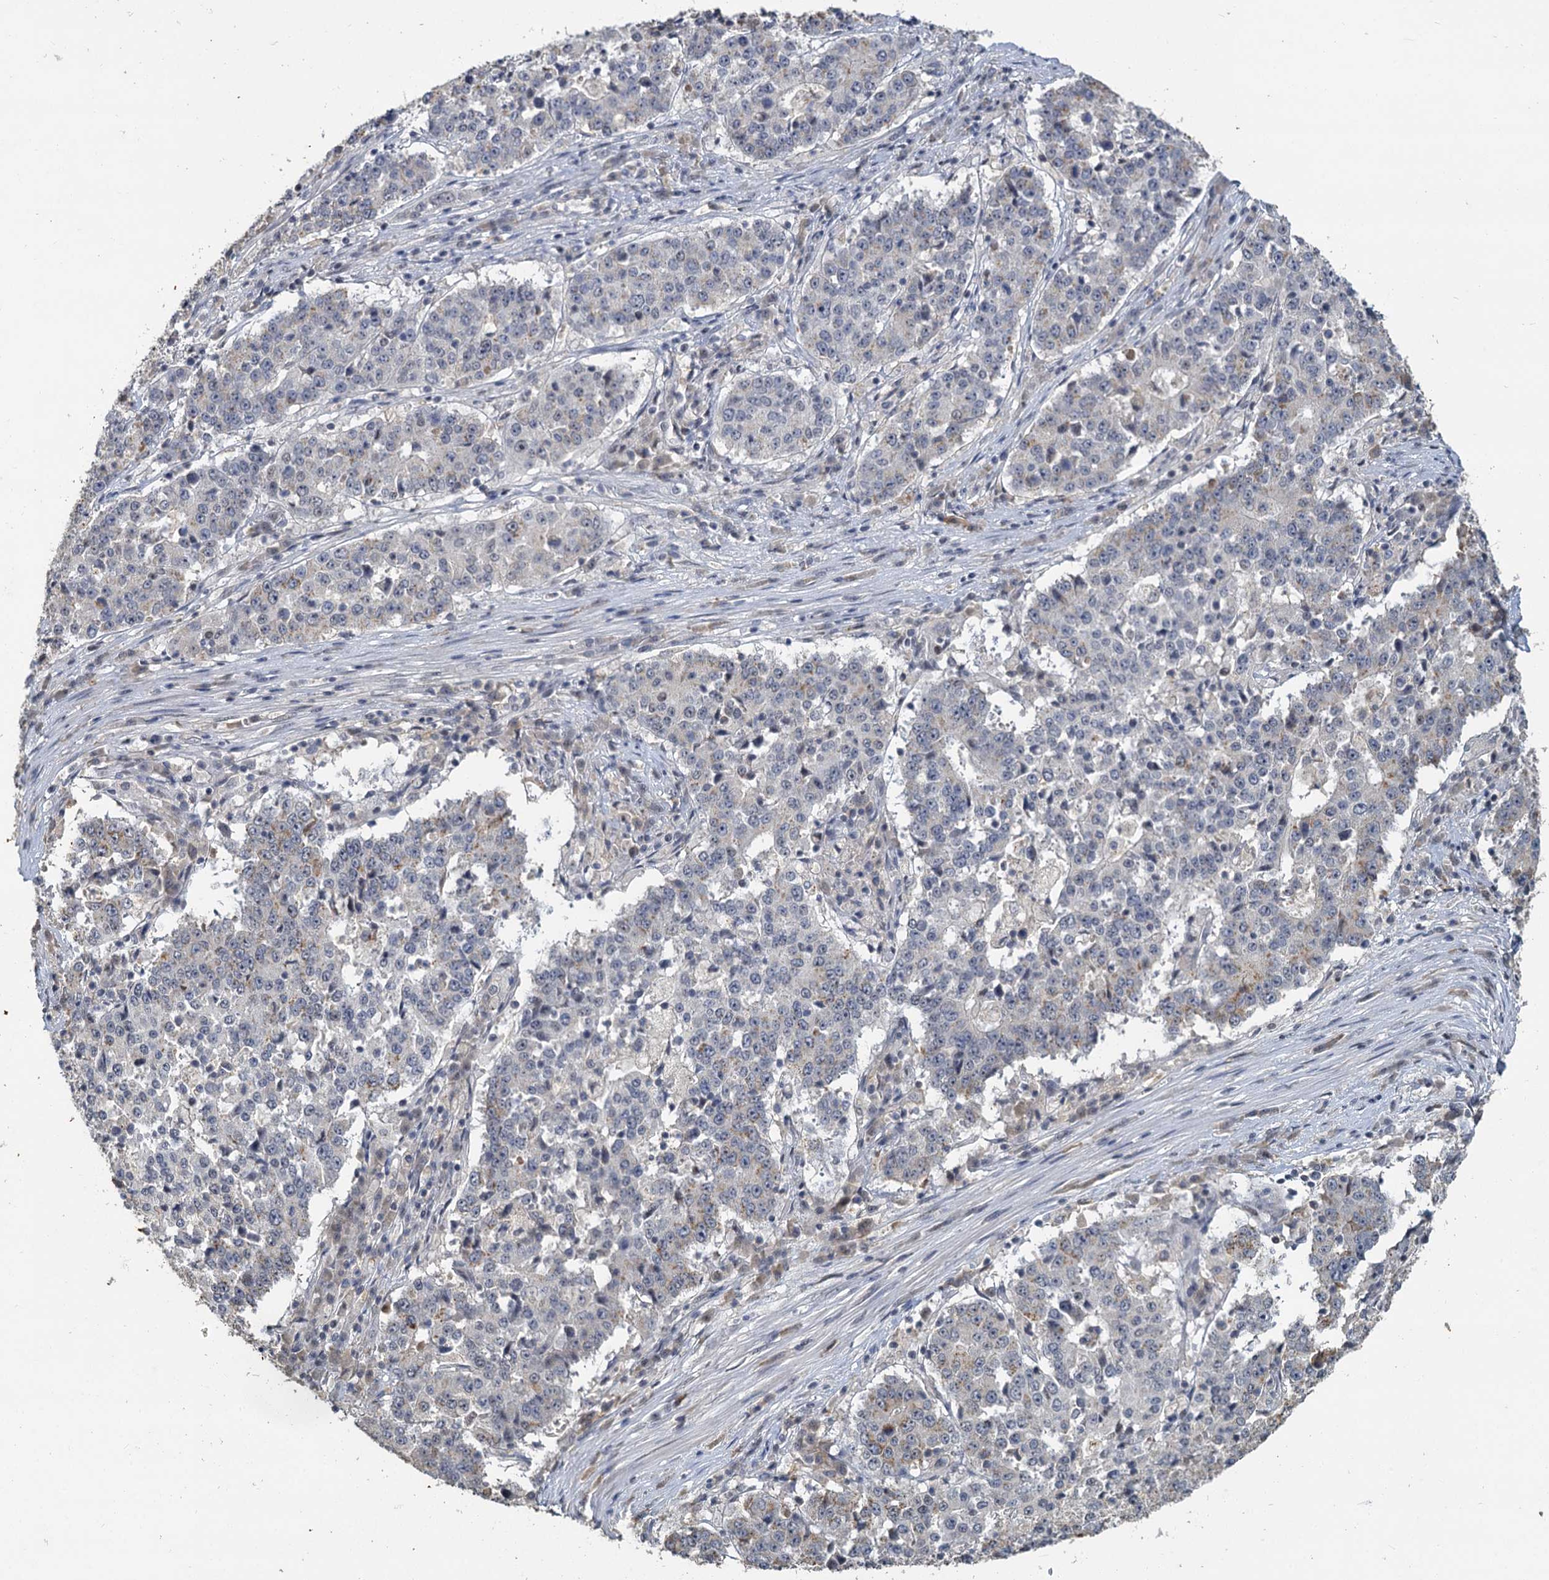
{"staining": {"intensity": "negative", "quantity": "none", "location": "none"}, "tissue": "stomach cancer", "cell_type": "Tumor cells", "image_type": "cancer", "snomed": [{"axis": "morphology", "description": "Adenocarcinoma, NOS"}, {"axis": "topography", "description": "Stomach"}], "caption": "A histopathology image of human adenocarcinoma (stomach) is negative for staining in tumor cells.", "gene": "MUCL1", "patient": {"sex": "male", "age": 59}}